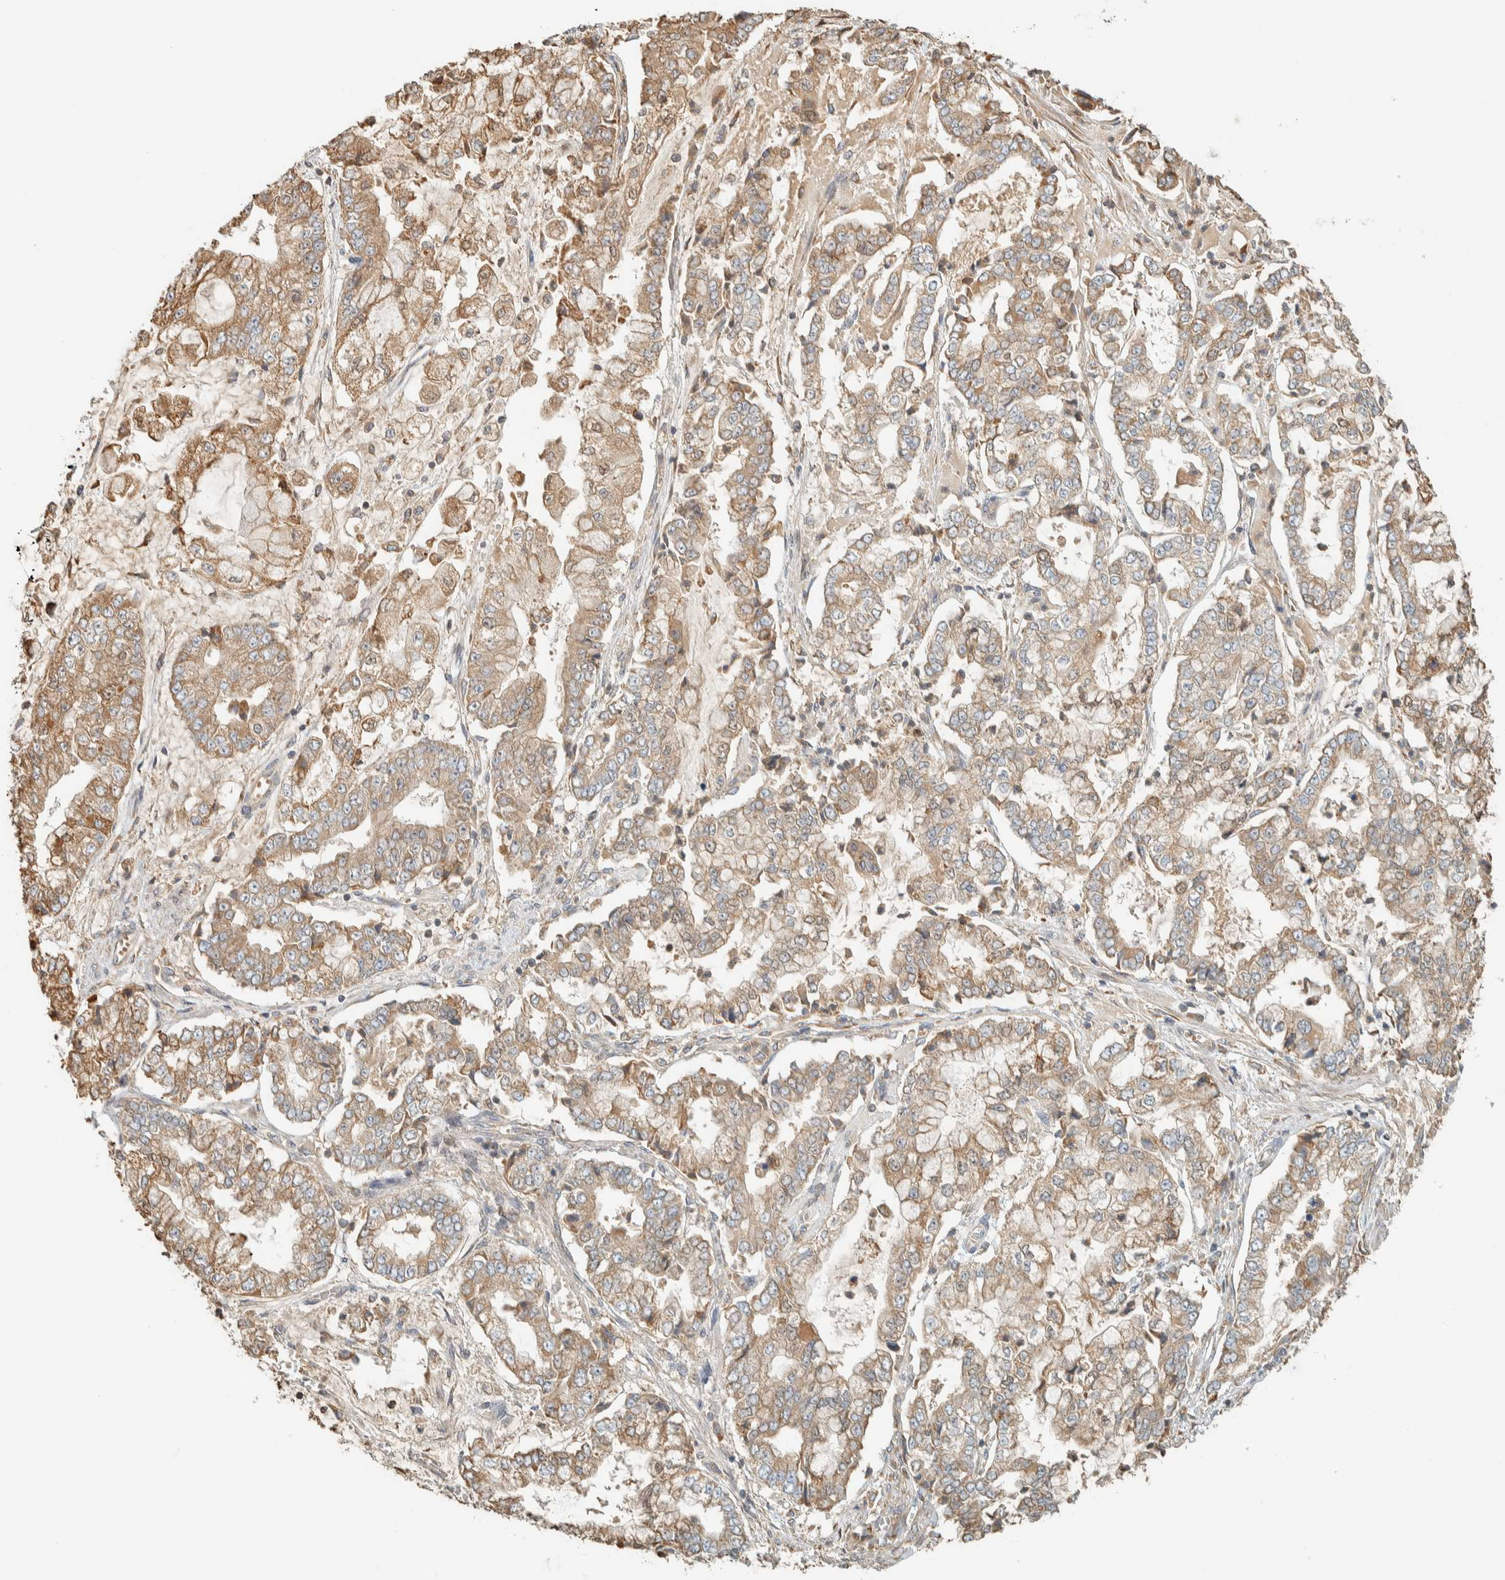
{"staining": {"intensity": "moderate", "quantity": ">75%", "location": "cytoplasmic/membranous"}, "tissue": "stomach cancer", "cell_type": "Tumor cells", "image_type": "cancer", "snomed": [{"axis": "morphology", "description": "Adenocarcinoma, NOS"}, {"axis": "topography", "description": "Stomach"}], "caption": "Protein staining displays moderate cytoplasmic/membranous expression in about >75% of tumor cells in adenocarcinoma (stomach). The staining is performed using DAB (3,3'-diaminobenzidine) brown chromogen to label protein expression. The nuclei are counter-stained blue using hematoxylin.", "gene": "RAB11FIP1", "patient": {"sex": "male", "age": 76}}